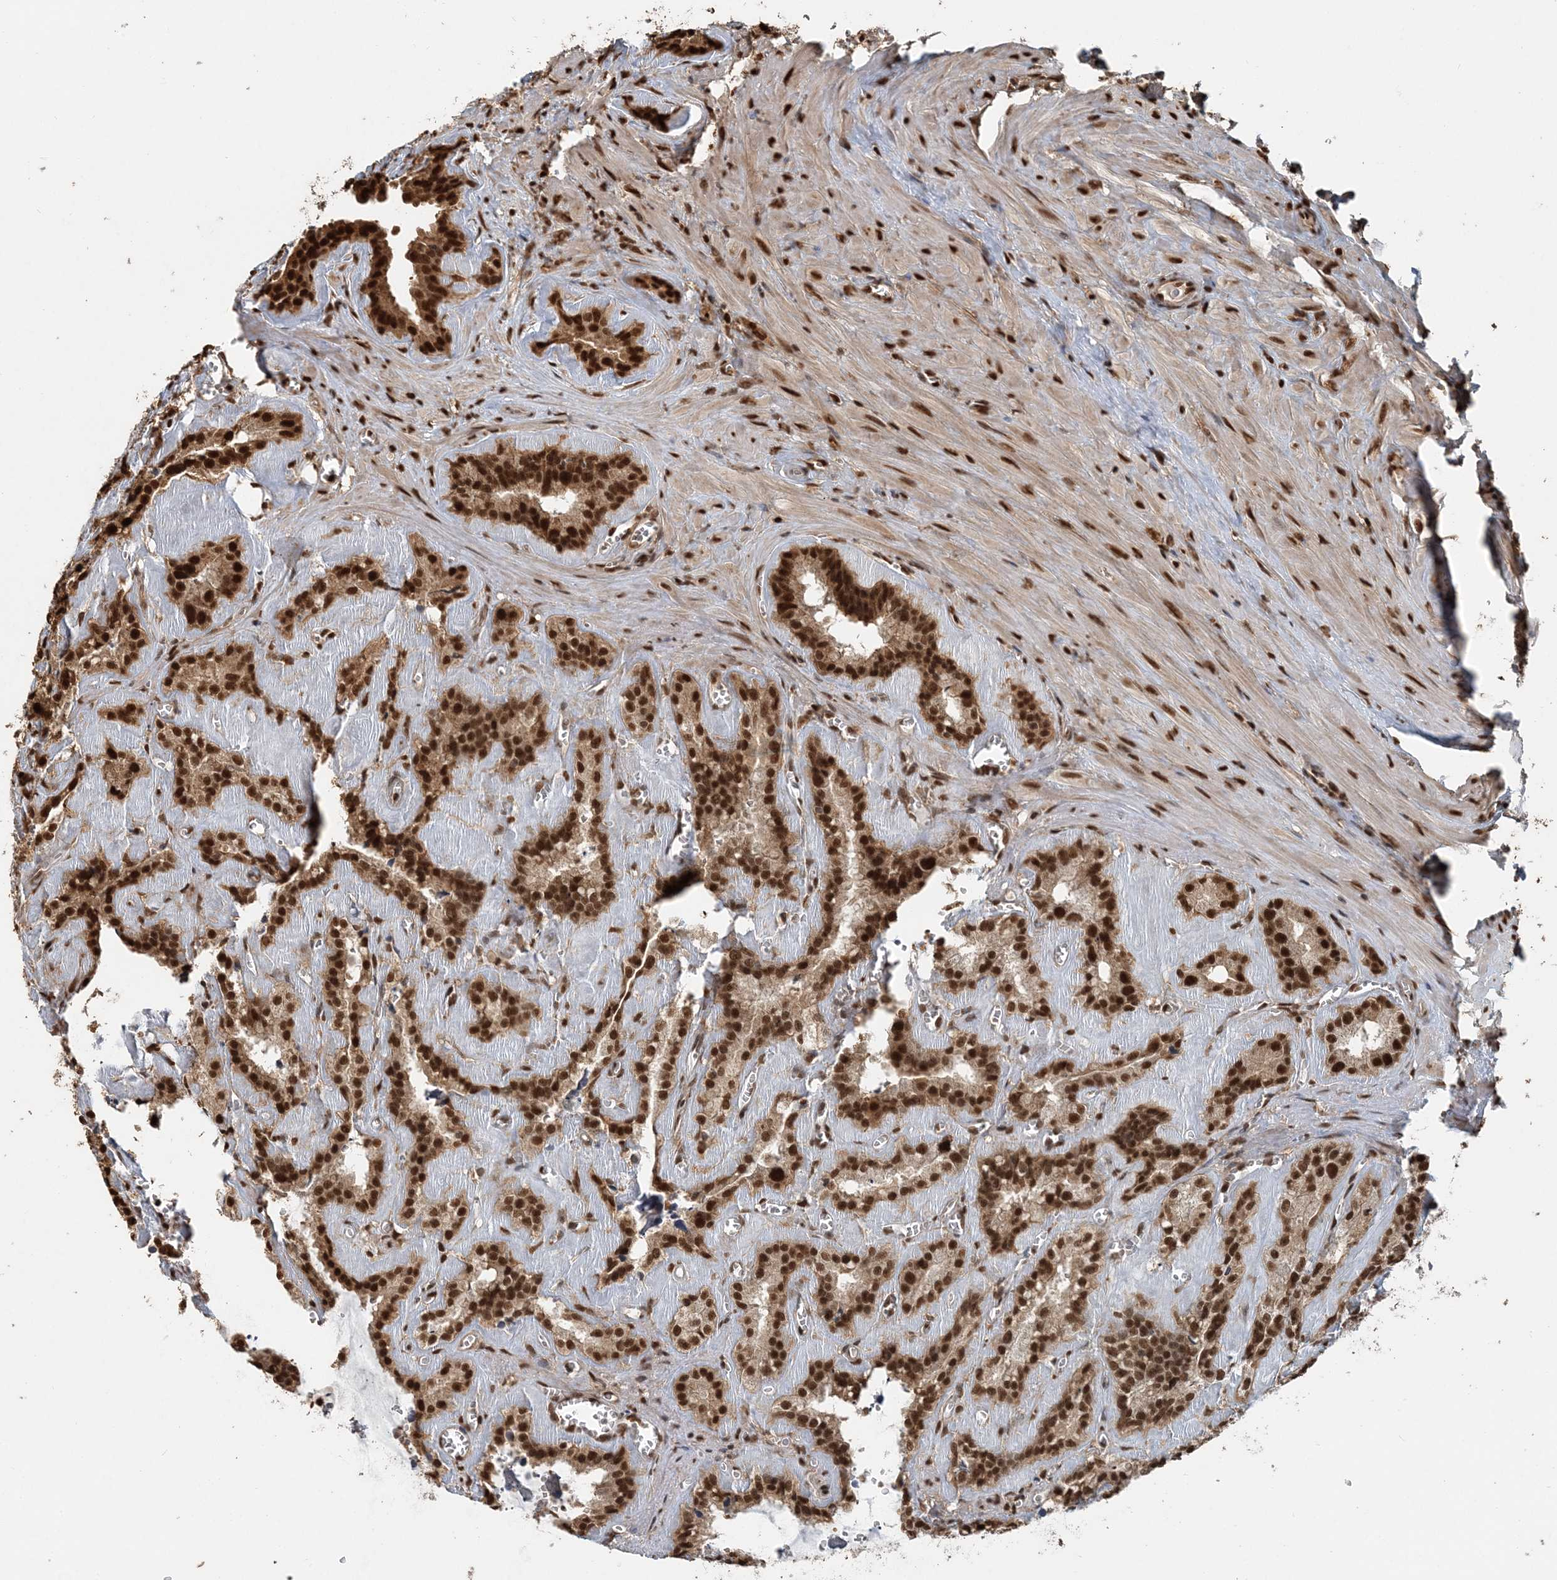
{"staining": {"intensity": "strong", "quantity": ">75%", "location": "cytoplasmic/membranous,nuclear"}, "tissue": "seminal vesicle", "cell_type": "Glandular cells", "image_type": "normal", "snomed": [{"axis": "morphology", "description": "Normal tissue, NOS"}, {"axis": "topography", "description": "Prostate"}, {"axis": "topography", "description": "Seminal veicle"}], "caption": "Immunohistochemistry photomicrograph of unremarkable human seminal vesicle stained for a protein (brown), which shows high levels of strong cytoplasmic/membranous,nuclear positivity in about >75% of glandular cells.", "gene": "ARHGAP35", "patient": {"sex": "male", "age": 59}}